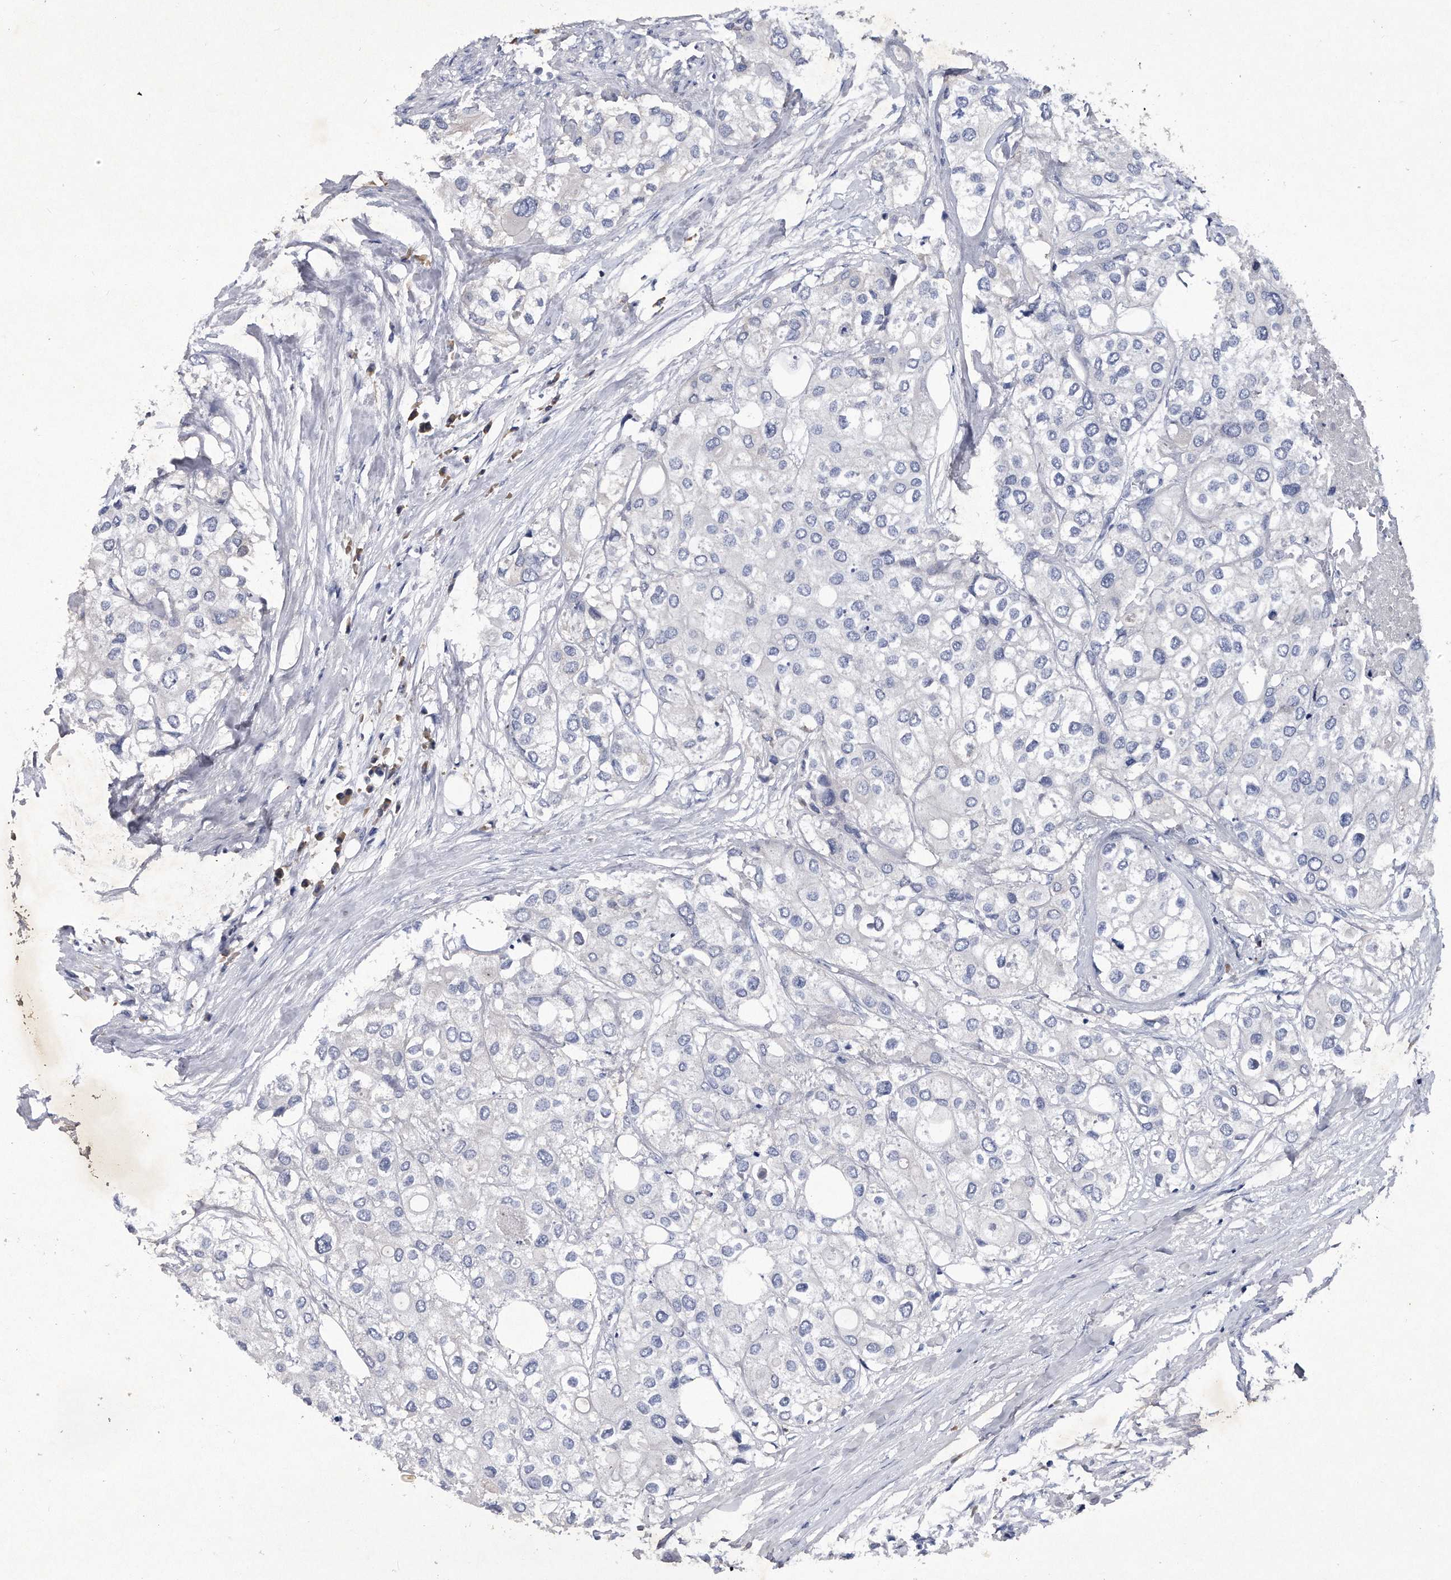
{"staining": {"intensity": "negative", "quantity": "none", "location": "none"}, "tissue": "urothelial cancer", "cell_type": "Tumor cells", "image_type": "cancer", "snomed": [{"axis": "morphology", "description": "Urothelial carcinoma, High grade"}, {"axis": "topography", "description": "Urinary bladder"}], "caption": "This is an immunohistochemistry image of human urothelial cancer. There is no expression in tumor cells.", "gene": "ASNS", "patient": {"sex": "male", "age": 64}}